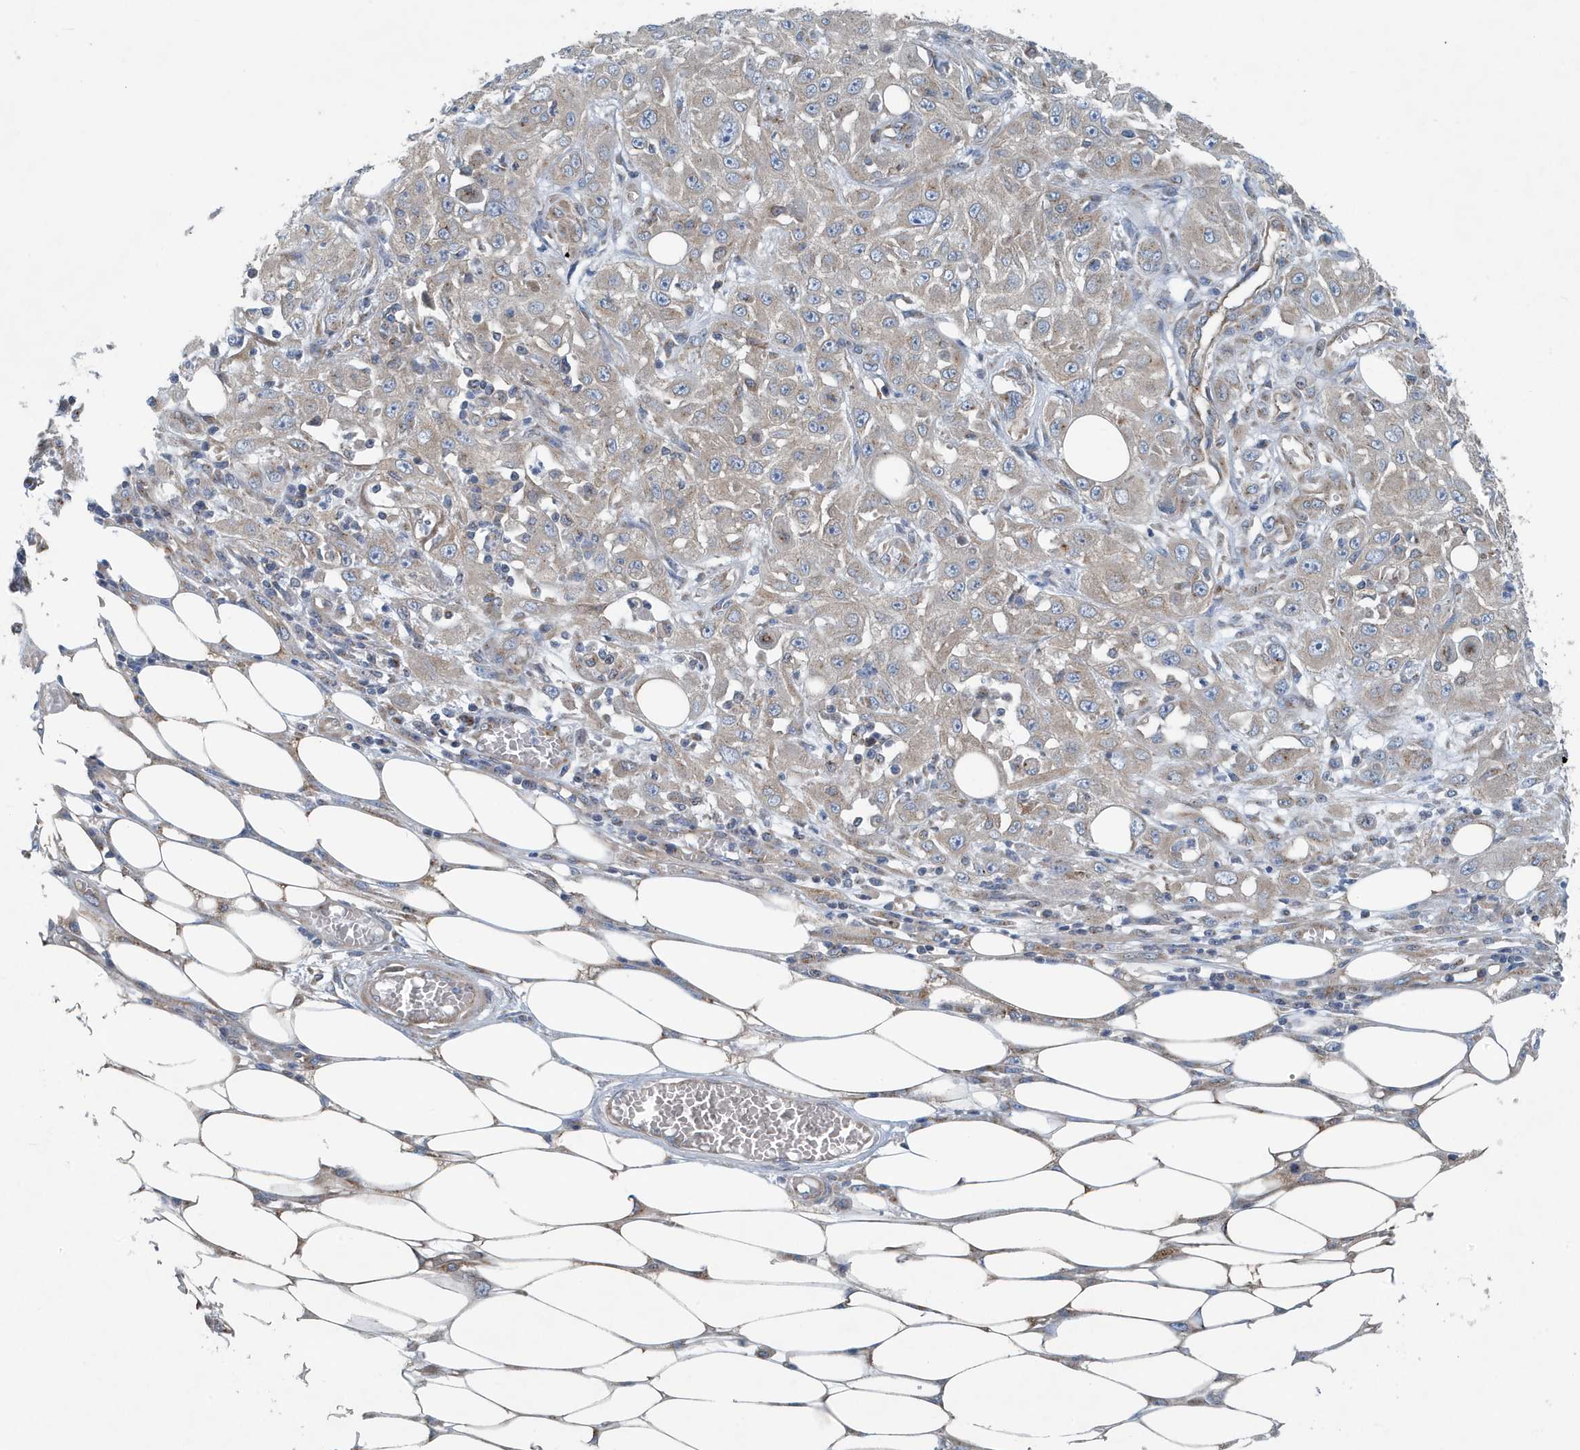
{"staining": {"intensity": "weak", "quantity": "<25%", "location": "cytoplasmic/membranous"}, "tissue": "skin cancer", "cell_type": "Tumor cells", "image_type": "cancer", "snomed": [{"axis": "morphology", "description": "Squamous cell carcinoma, NOS"}, {"axis": "morphology", "description": "Squamous cell carcinoma, metastatic, NOS"}, {"axis": "topography", "description": "Skin"}, {"axis": "topography", "description": "Lymph node"}], "caption": "Histopathology image shows no protein positivity in tumor cells of squamous cell carcinoma (skin) tissue.", "gene": "PPM1M", "patient": {"sex": "male", "age": 75}}